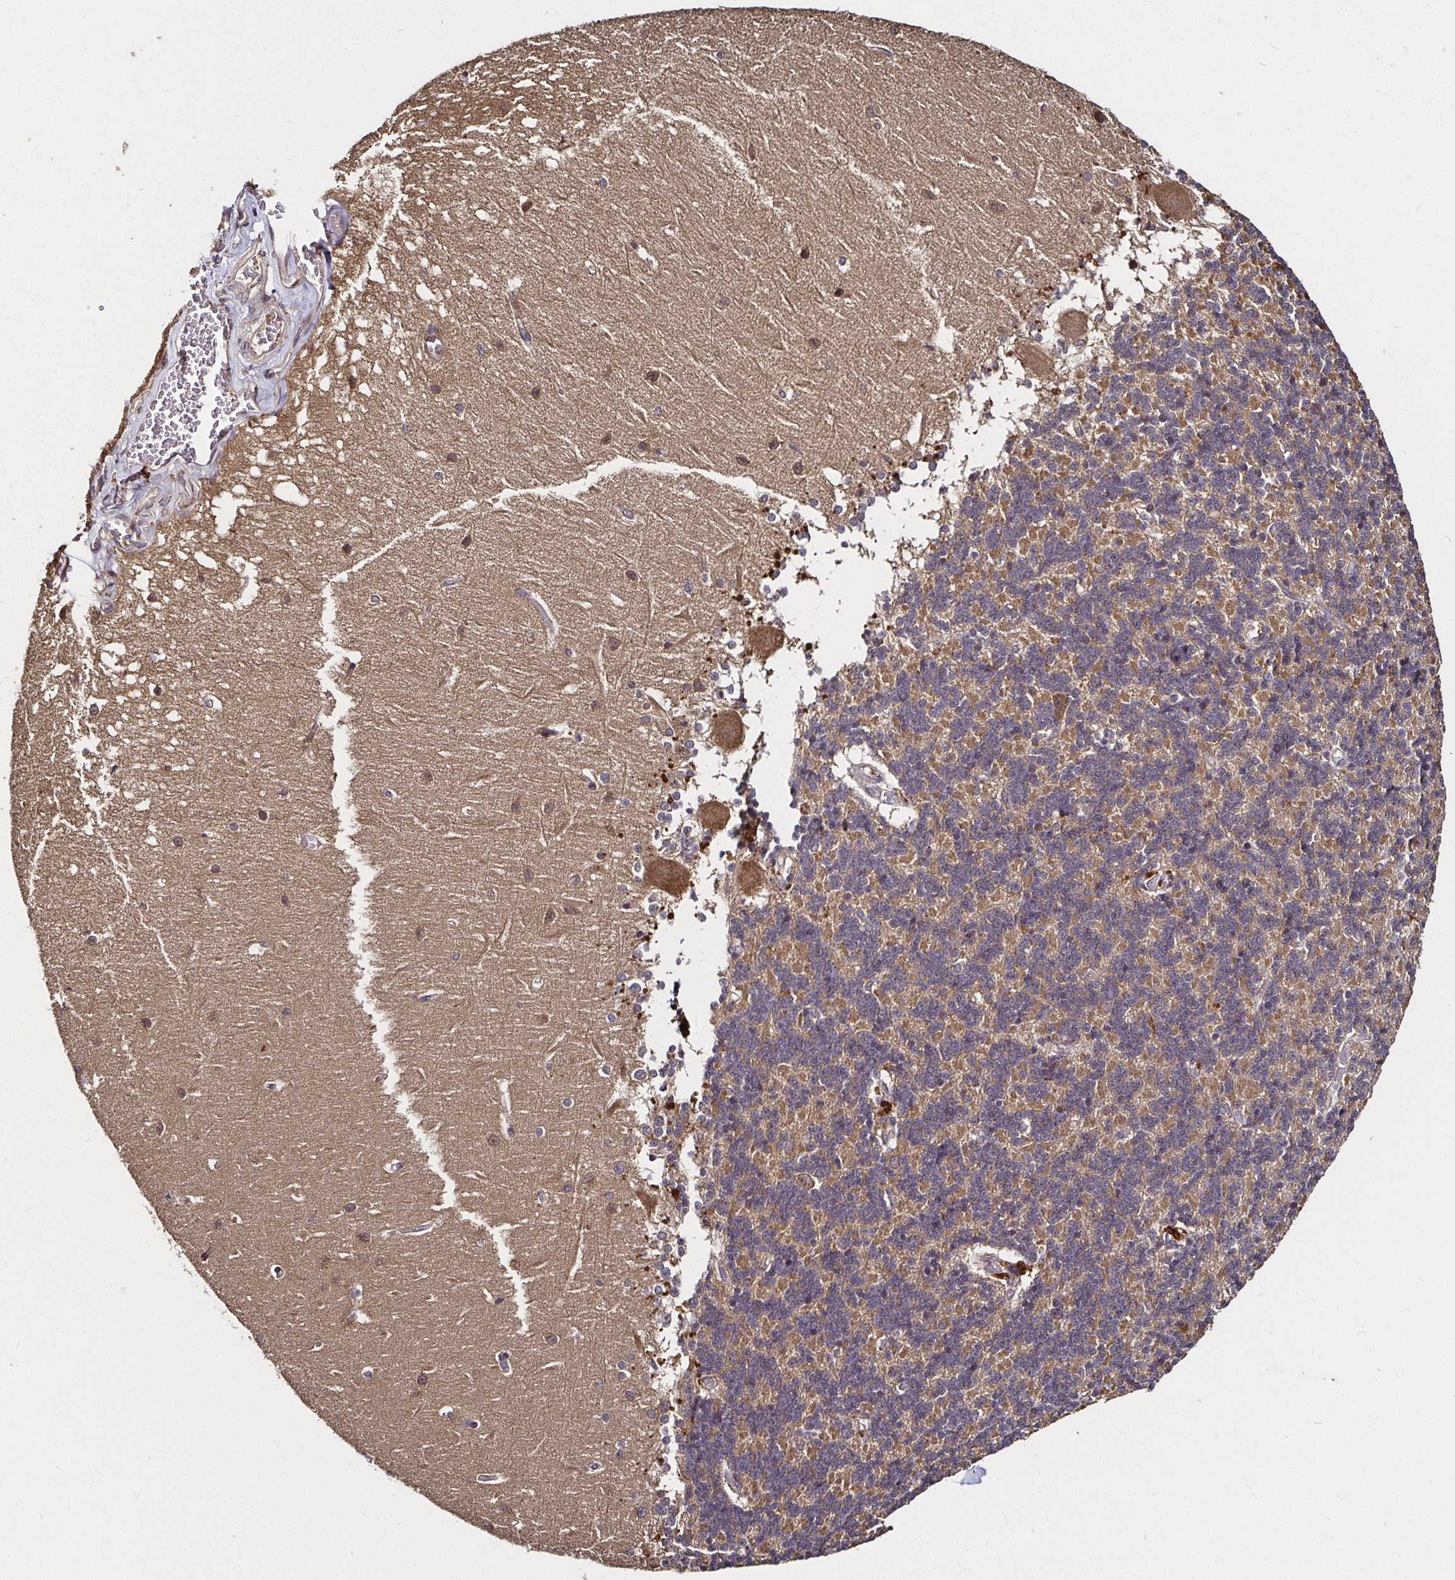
{"staining": {"intensity": "moderate", "quantity": "25%-75%", "location": "cytoplasmic/membranous"}, "tissue": "cerebellum", "cell_type": "Cells in granular layer", "image_type": "normal", "snomed": [{"axis": "morphology", "description": "Normal tissue, NOS"}, {"axis": "topography", "description": "Cerebellum"}], "caption": "An image showing moderate cytoplasmic/membranous staining in approximately 25%-75% of cells in granular layer in unremarkable cerebellum, as visualized by brown immunohistochemical staining.", "gene": "SMYD3", "patient": {"sex": "male", "age": 37}}